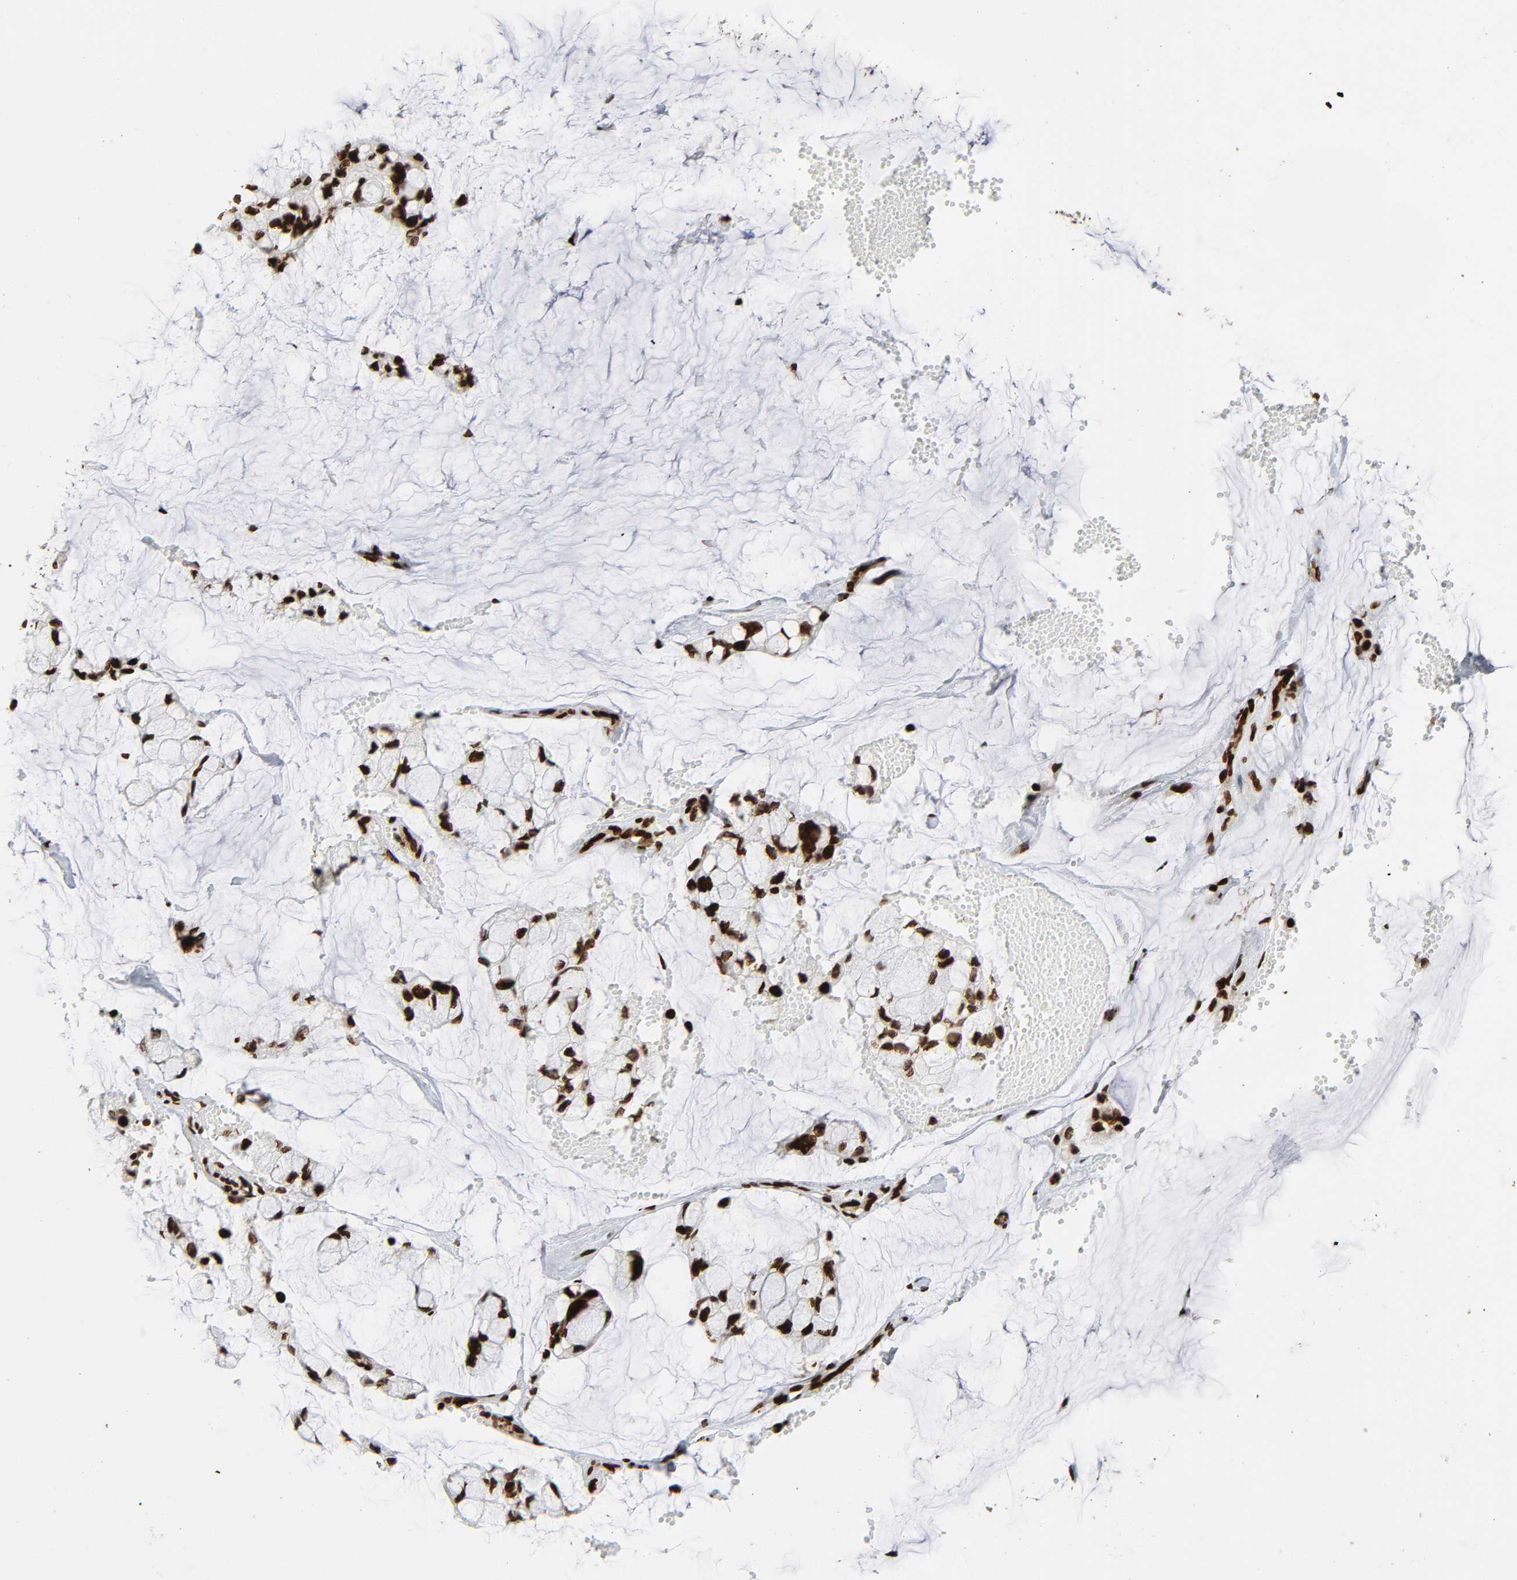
{"staining": {"intensity": "strong", "quantity": ">75%", "location": "nuclear"}, "tissue": "ovarian cancer", "cell_type": "Tumor cells", "image_type": "cancer", "snomed": [{"axis": "morphology", "description": "Cystadenocarcinoma, mucinous, NOS"}, {"axis": "topography", "description": "Ovary"}], "caption": "Immunohistochemistry (IHC) staining of ovarian cancer (mucinous cystadenocarcinoma), which shows high levels of strong nuclear staining in about >75% of tumor cells indicating strong nuclear protein positivity. The staining was performed using DAB (brown) for protein detection and nuclei were counterstained in hematoxylin (blue).", "gene": "RXRA", "patient": {"sex": "female", "age": 39}}